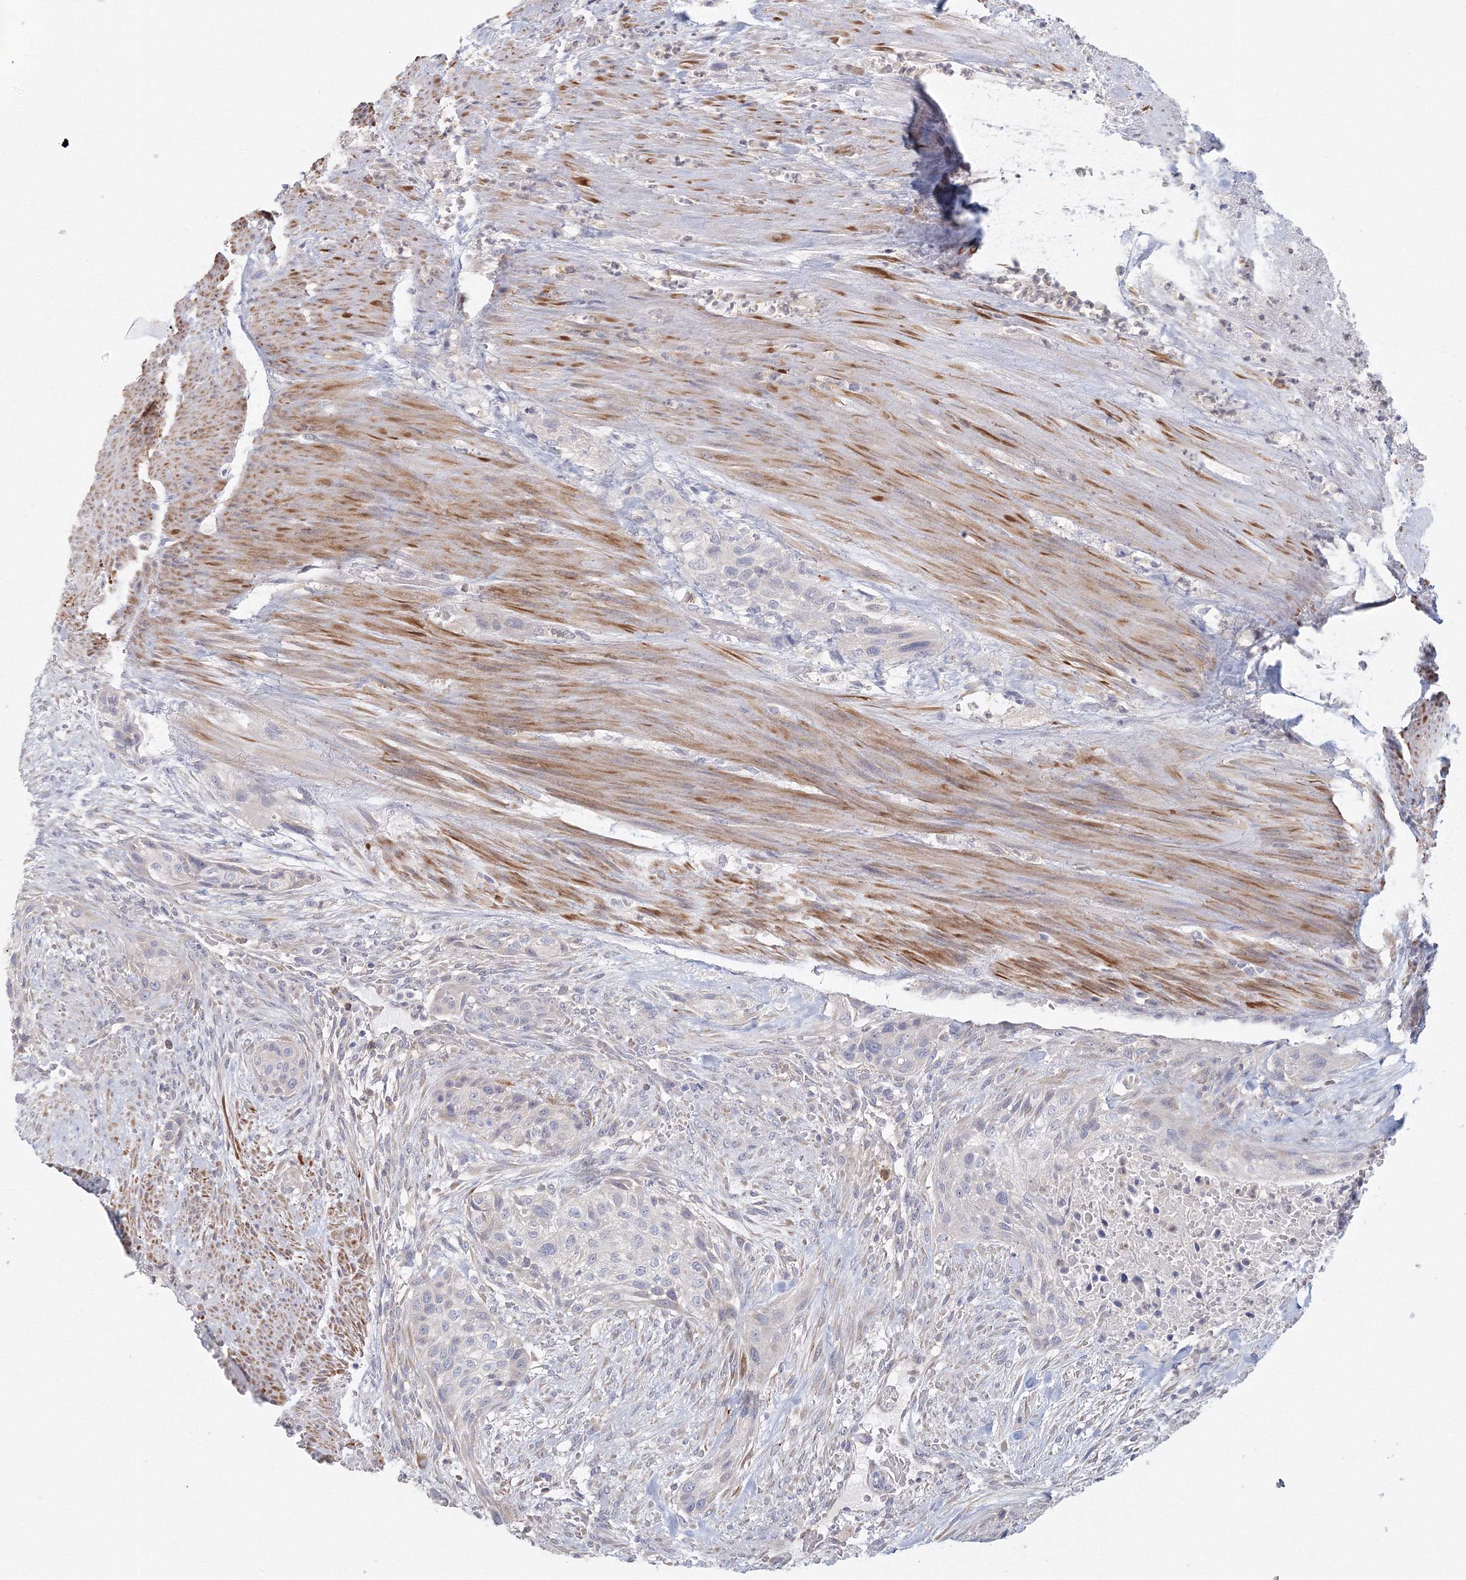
{"staining": {"intensity": "negative", "quantity": "none", "location": "none"}, "tissue": "urothelial cancer", "cell_type": "Tumor cells", "image_type": "cancer", "snomed": [{"axis": "morphology", "description": "Urothelial carcinoma, High grade"}, {"axis": "topography", "description": "Urinary bladder"}], "caption": "Tumor cells are negative for brown protein staining in urothelial carcinoma (high-grade).", "gene": "TACC2", "patient": {"sex": "male", "age": 35}}